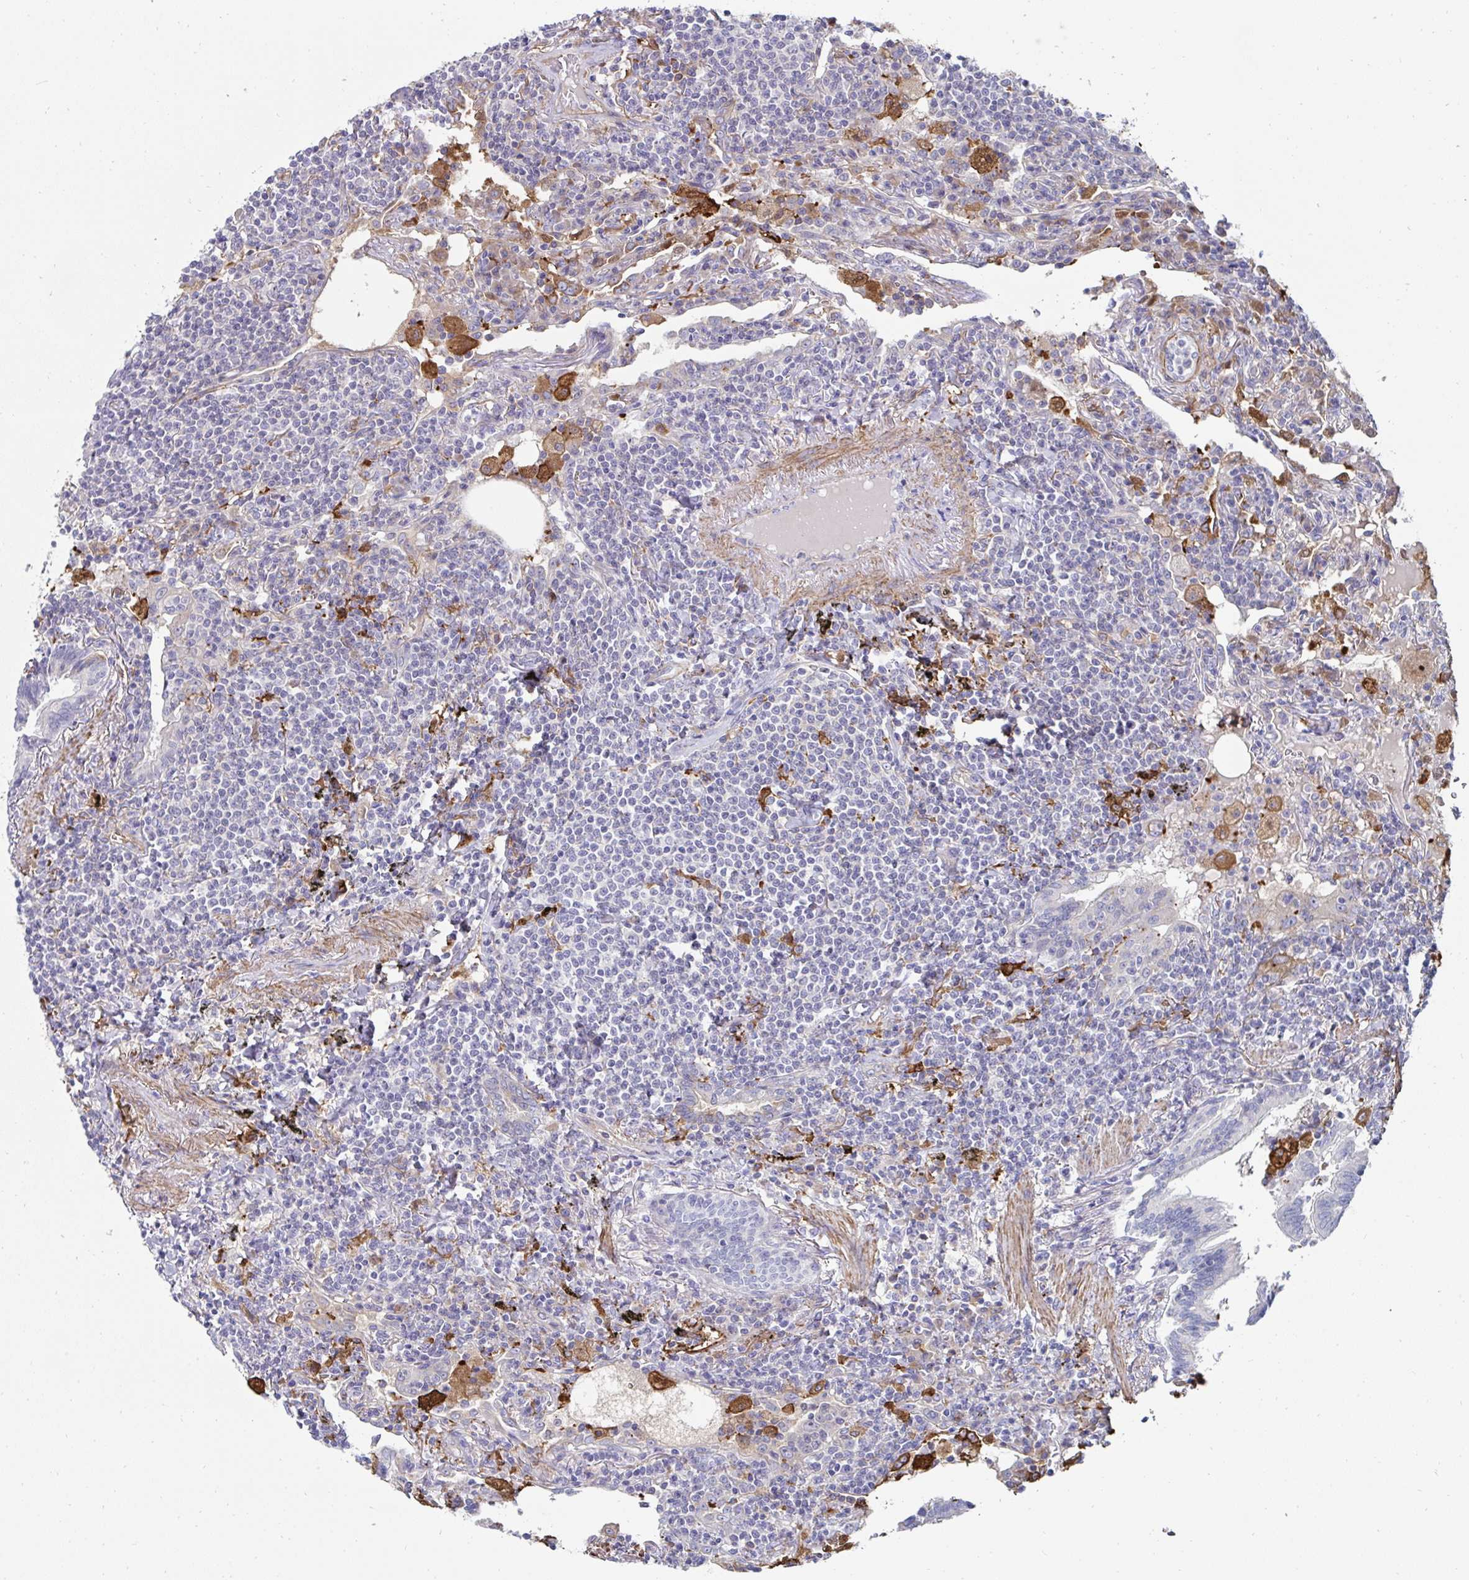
{"staining": {"intensity": "negative", "quantity": "none", "location": "none"}, "tissue": "lymphoma", "cell_type": "Tumor cells", "image_type": "cancer", "snomed": [{"axis": "morphology", "description": "Malignant lymphoma, non-Hodgkin's type, Low grade"}, {"axis": "topography", "description": "Lung"}], "caption": "Tumor cells are negative for brown protein staining in lymphoma.", "gene": "FBXL13", "patient": {"sex": "female", "age": 71}}